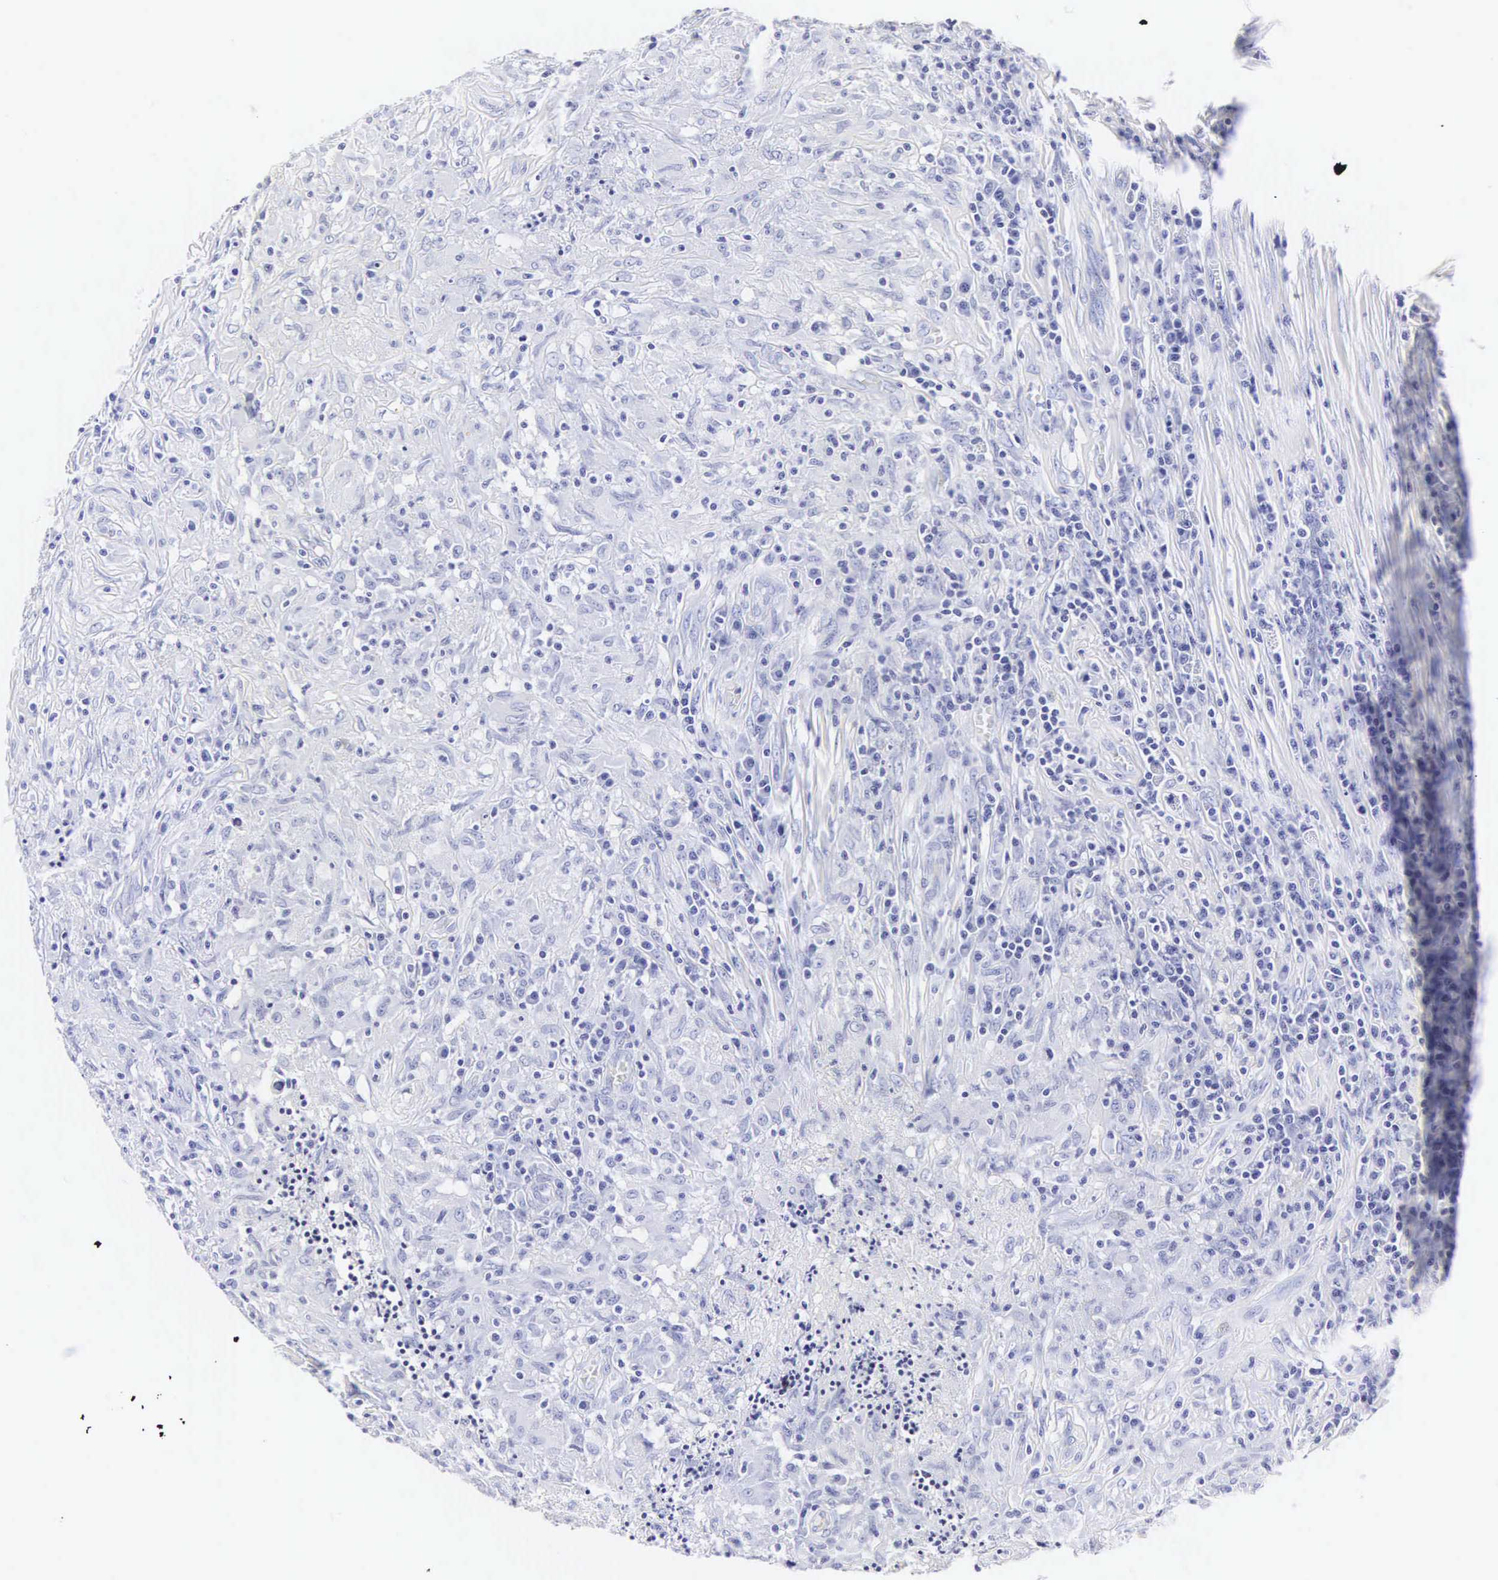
{"staining": {"intensity": "negative", "quantity": "none", "location": "none"}, "tissue": "testis cancer", "cell_type": "Tumor cells", "image_type": "cancer", "snomed": [{"axis": "morphology", "description": "Seminoma, NOS"}, {"axis": "topography", "description": "Testis"}], "caption": "Immunohistochemical staining of human seminoma (testis) shows no significant positivity in tumor cells.", "gene": "INS", "patient": {"sex": "male", "age": 34}}